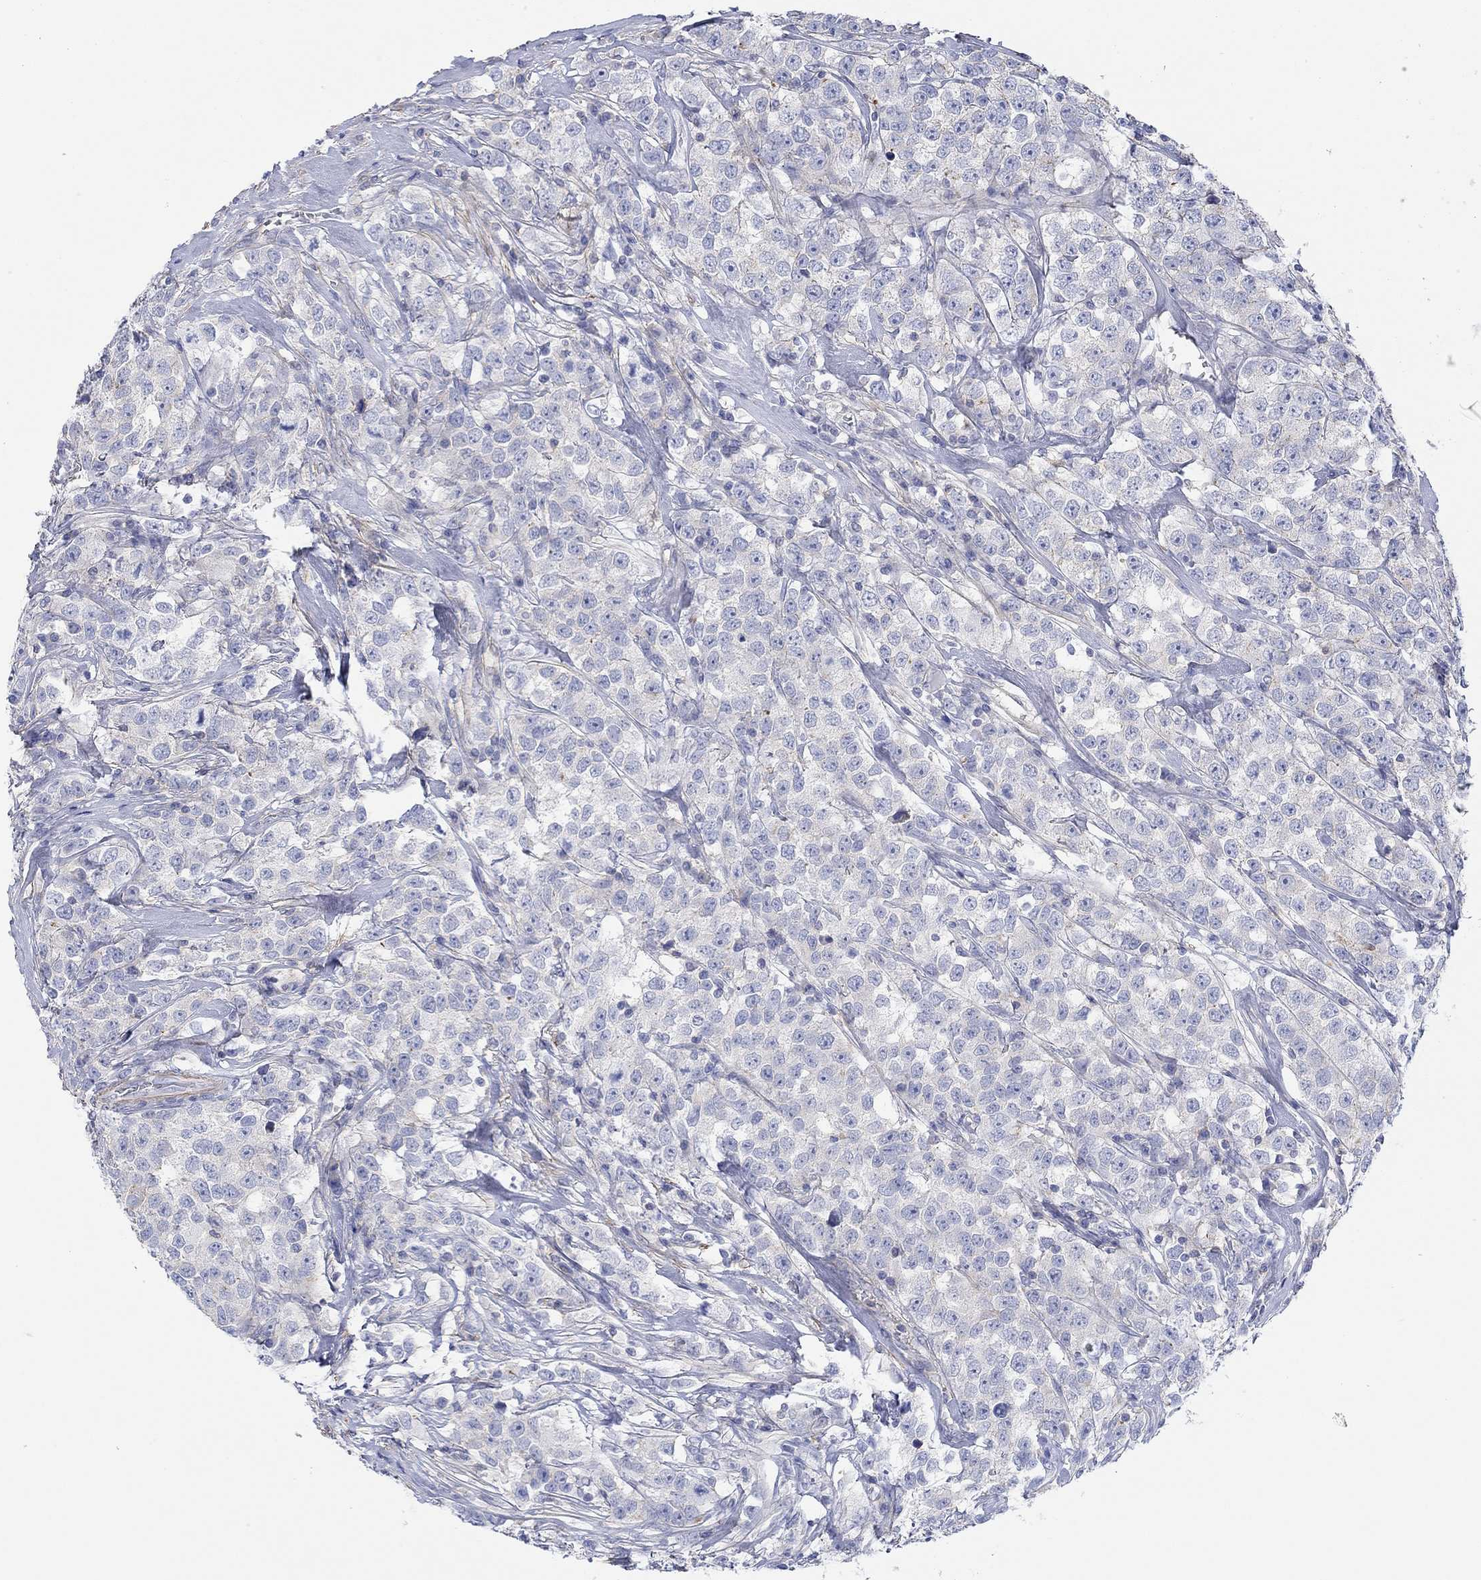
{"staining": {"intensity": "negative", "quantity": "none", "location": "none"}, "tissue": "testis cancer", "cell_type": "Tumor cells", "image_type": "cancer", "snomed": [{"axis": "morphology", "description": "Seminoma, NOS"}, {"axis": "topography", "description": "Testis"}], "caption": "Tumor cells show no significant staining in testis seminoma.", "gene": "PPIL6", "patient": {"sex": "male", "age": 59}}